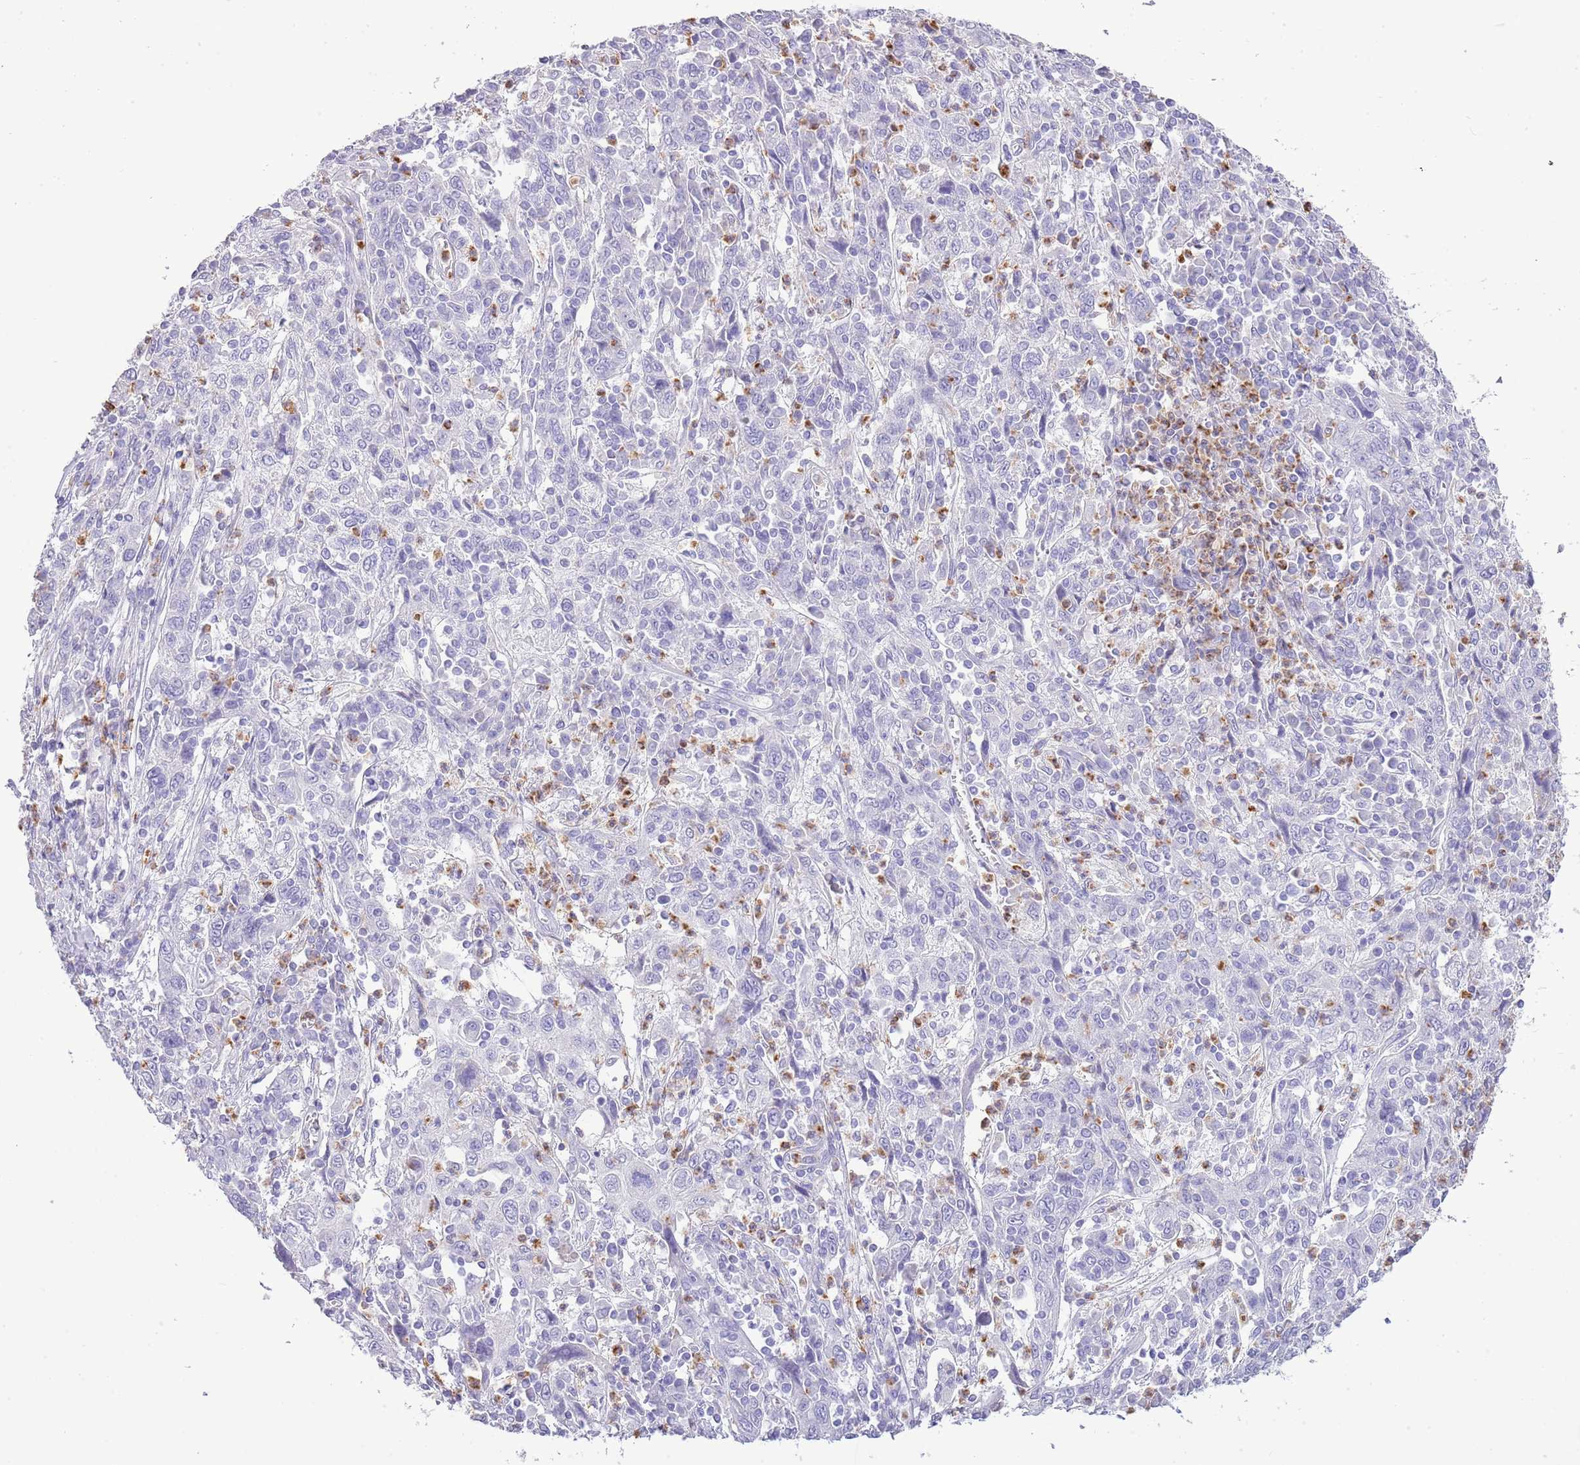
{"staining": {"intensity": "negative", "quantity": "none", "location": "none"}, "tissue": "cervical cancer", "cell_type": "Tumor cells", "image_type": "cancer", "snomed": [{"axis": "morphology", "description": "Squamous cell carcinoma, NOS"}, {"axis": "topography", "description": "Cervix"}], "caption": "Tumor cells show no significant protein expression in cervical squamous cell carcinoma. The staining is performed using DAB (3,3'-diaminobenzidine) brown chromogen with nuclei counter-stained in using hematoxylin.", "gene": "OR2Z1", "patient": {"sex": "female", "age": 46}}